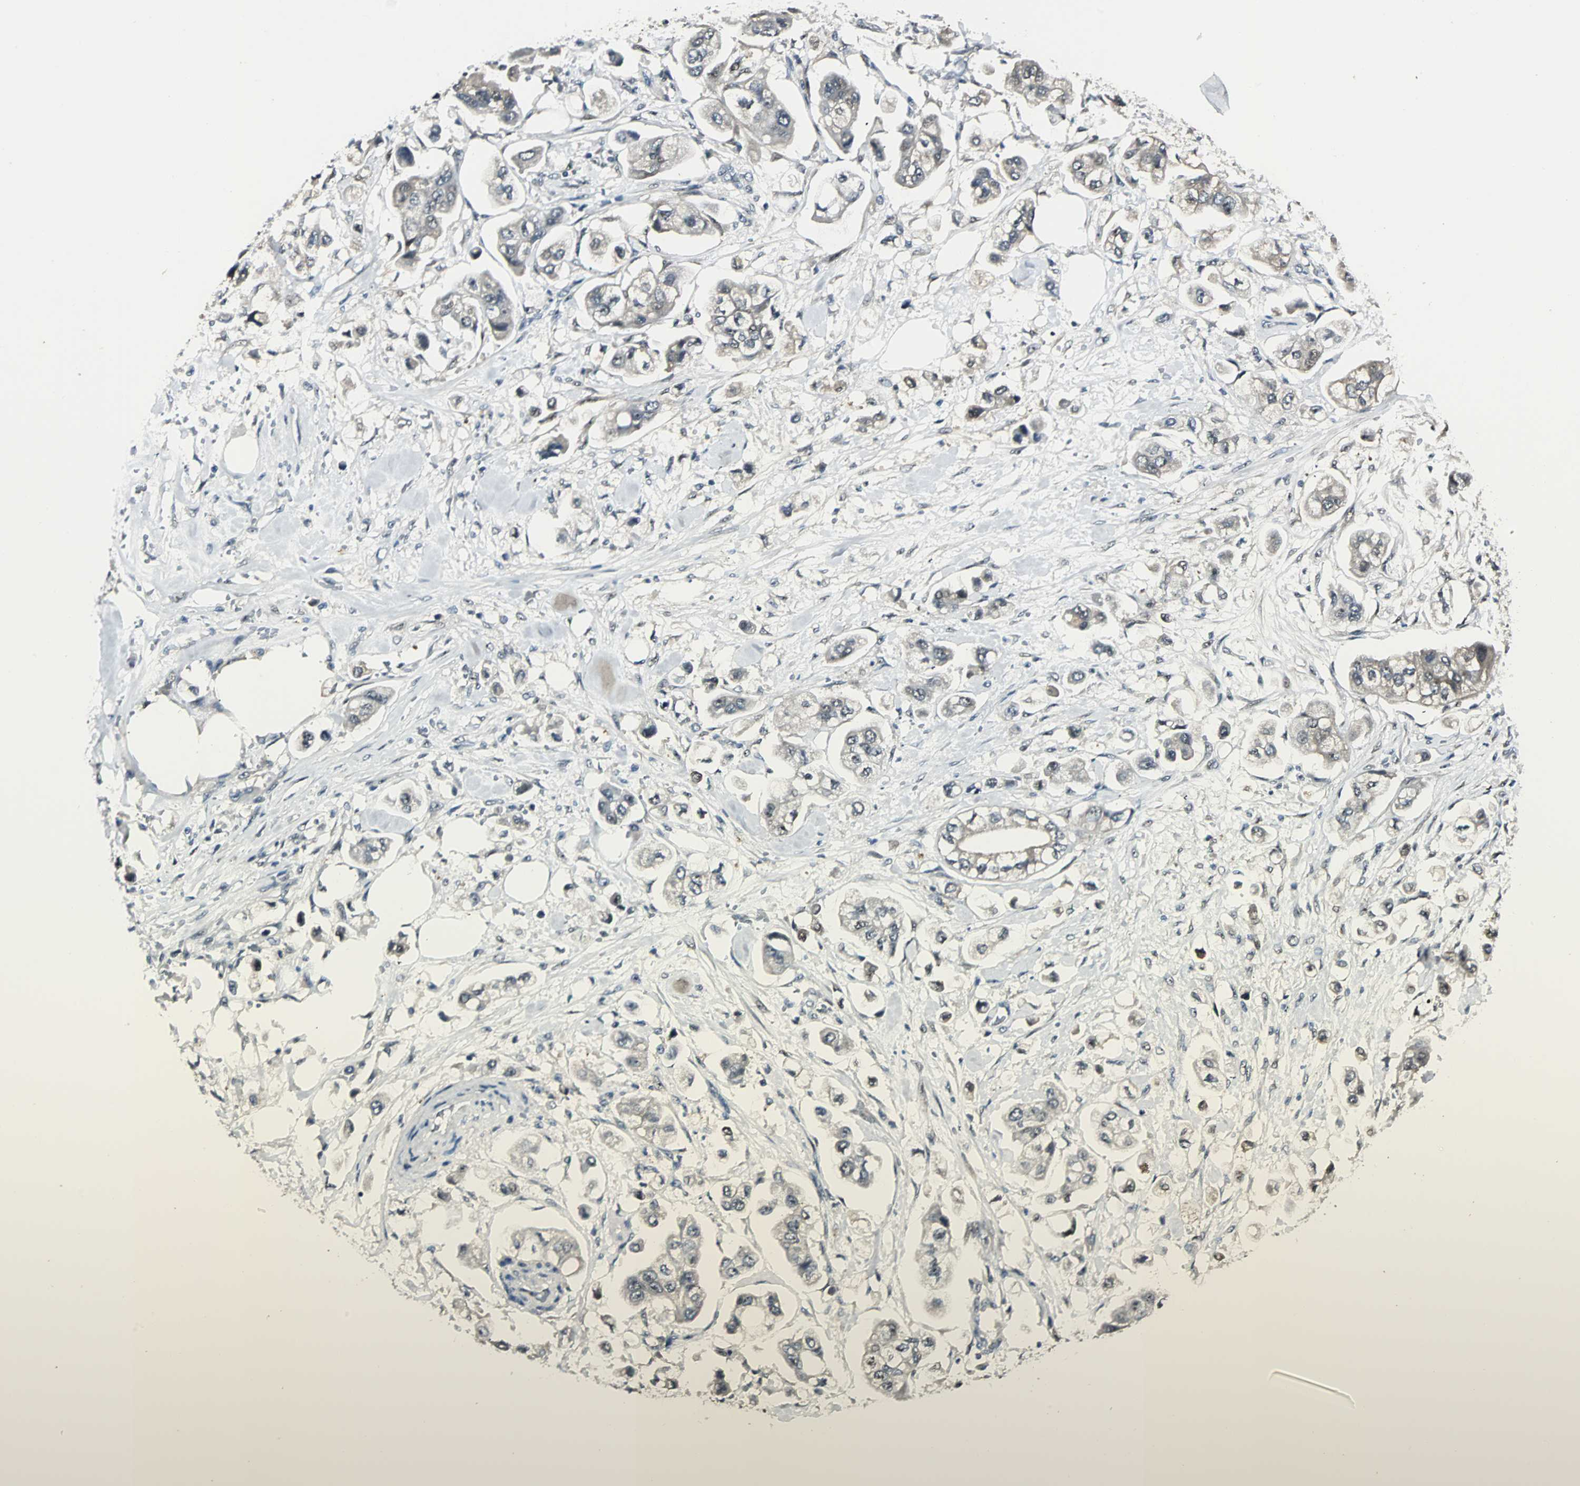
{"staining": {"intensity": "weak", "quantity": "25%-75%", "location": "cytoplasmic/membranous"}, "tissue": "stomach cancer", "cell_type": "Tumor cells", "image_type": "cancer", "snomed": [{"axis": "morphology", "description": "Adenocarcinoma, NOS"}, {"axis": "topography", "description": "Stomach"}], "caption": "Approximately 25%-75% of tumor cells in adenocarcinoma (stomach) display weak cytoplasmic/membranous protein staining as visualized by brown immunohistochemical staining.", "gene": "FHL2", "patient": {"sex": "male", "age": 62}}